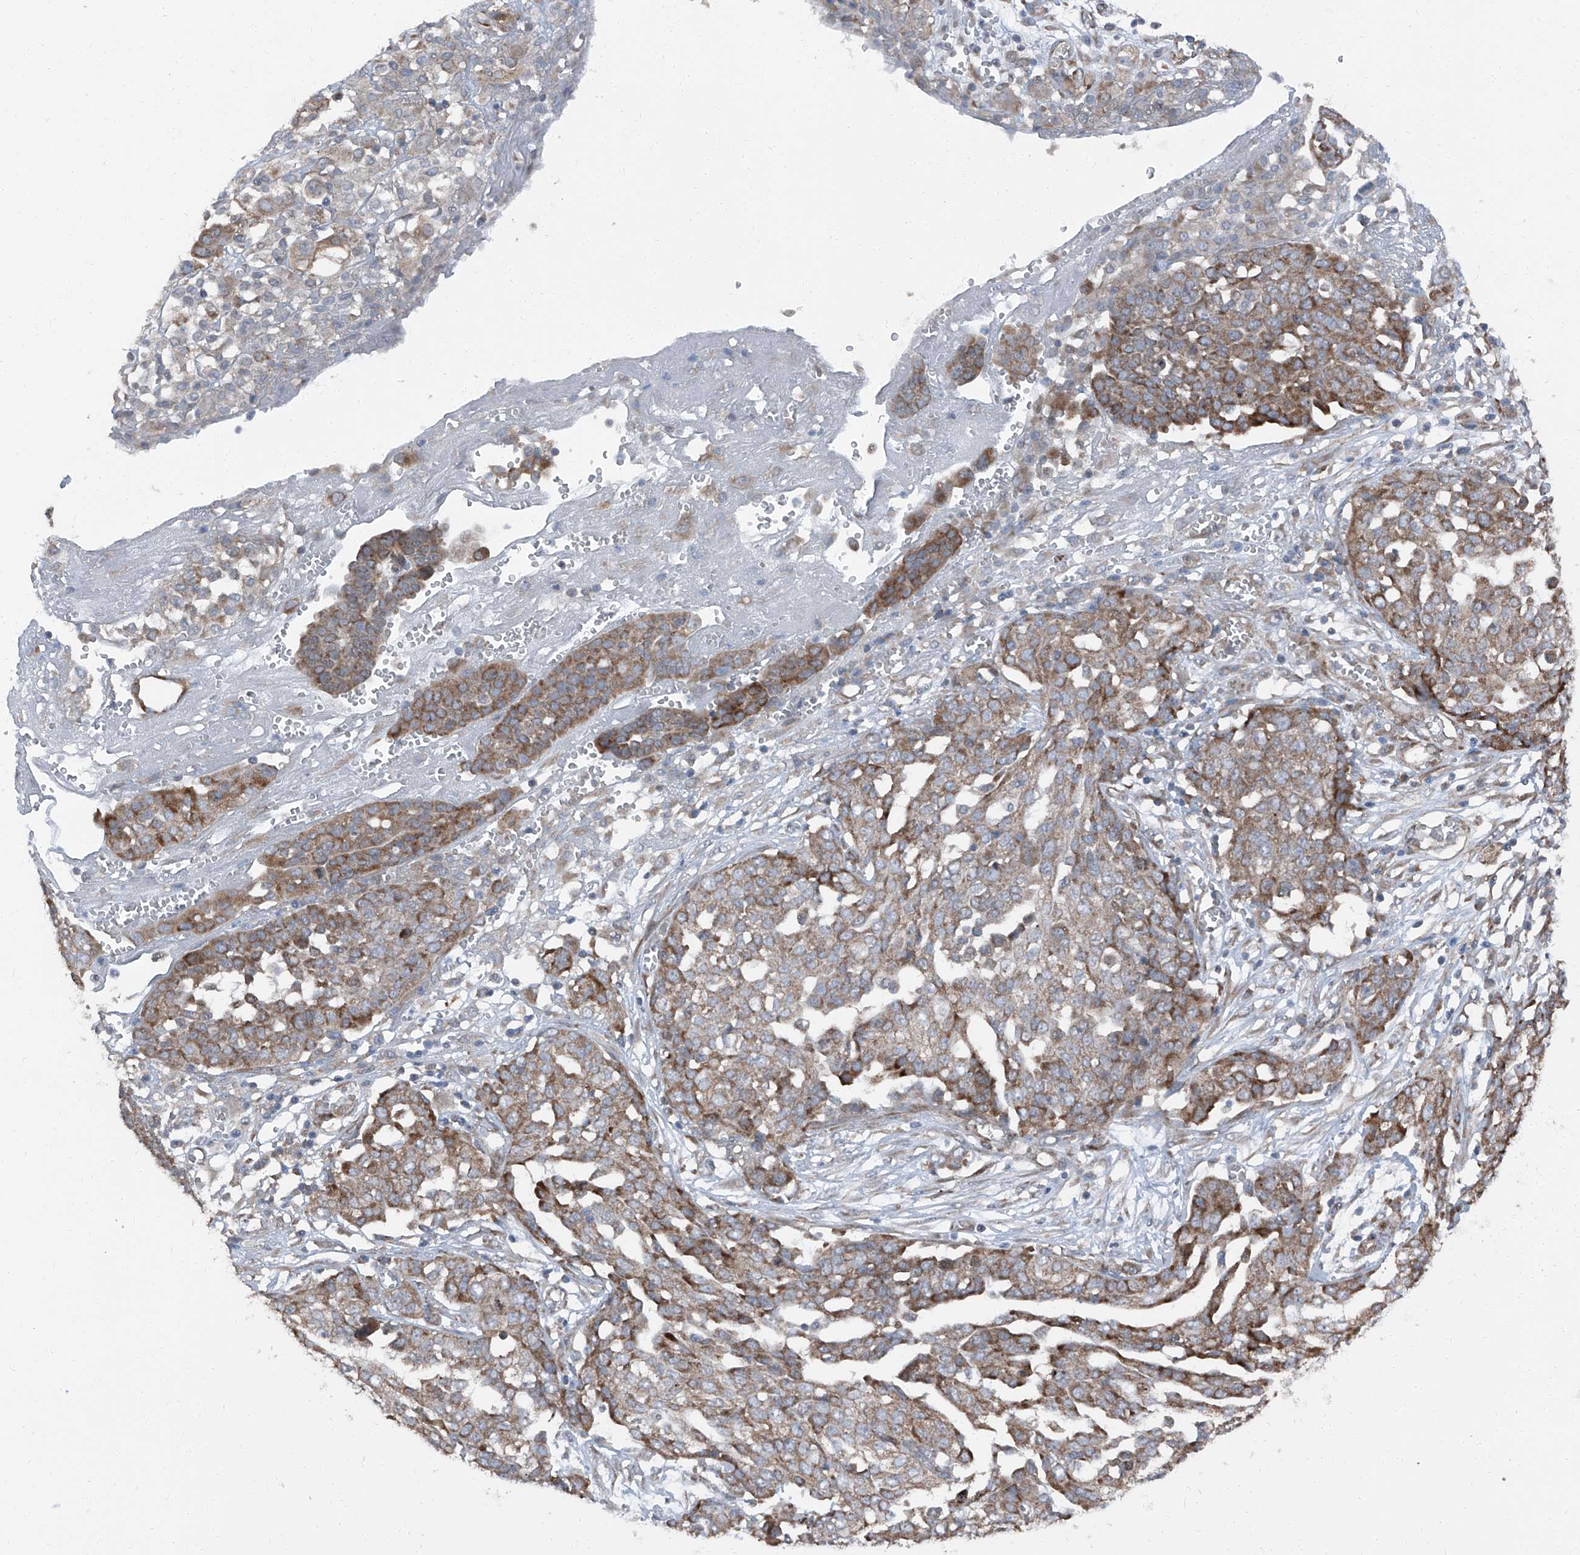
{"staining": {"intensity": "moderate", "quantity": "25%-75%", "location": "cytoplasmic/membranous"}, "tissue": "ovarian cancer", "cell_type": "Tumor cells", "image_type": "cancer", "snomed": [{"axis": "morphology", "description": "Cystadenocarcinoma, serous, NOS"}, {"axis": "topography", "description": "Soft tissue"}, {"axis": "topography", "description": "Ovary"}], "caption": "Immunohistochemistry photomicrograph of neoplastic tissue: ovarian cancer (serous cystadenocarcinoma) stained using immunohistochemistry (IHC) displays medium levels of moderate protein expression localized specifically in the cytoplasmic/membranous of tumor cells, appearing as a cytoplasmic/membranous brown color.", "gene": "LIMK1", "patient": {"sex": "female", "age": 57}}